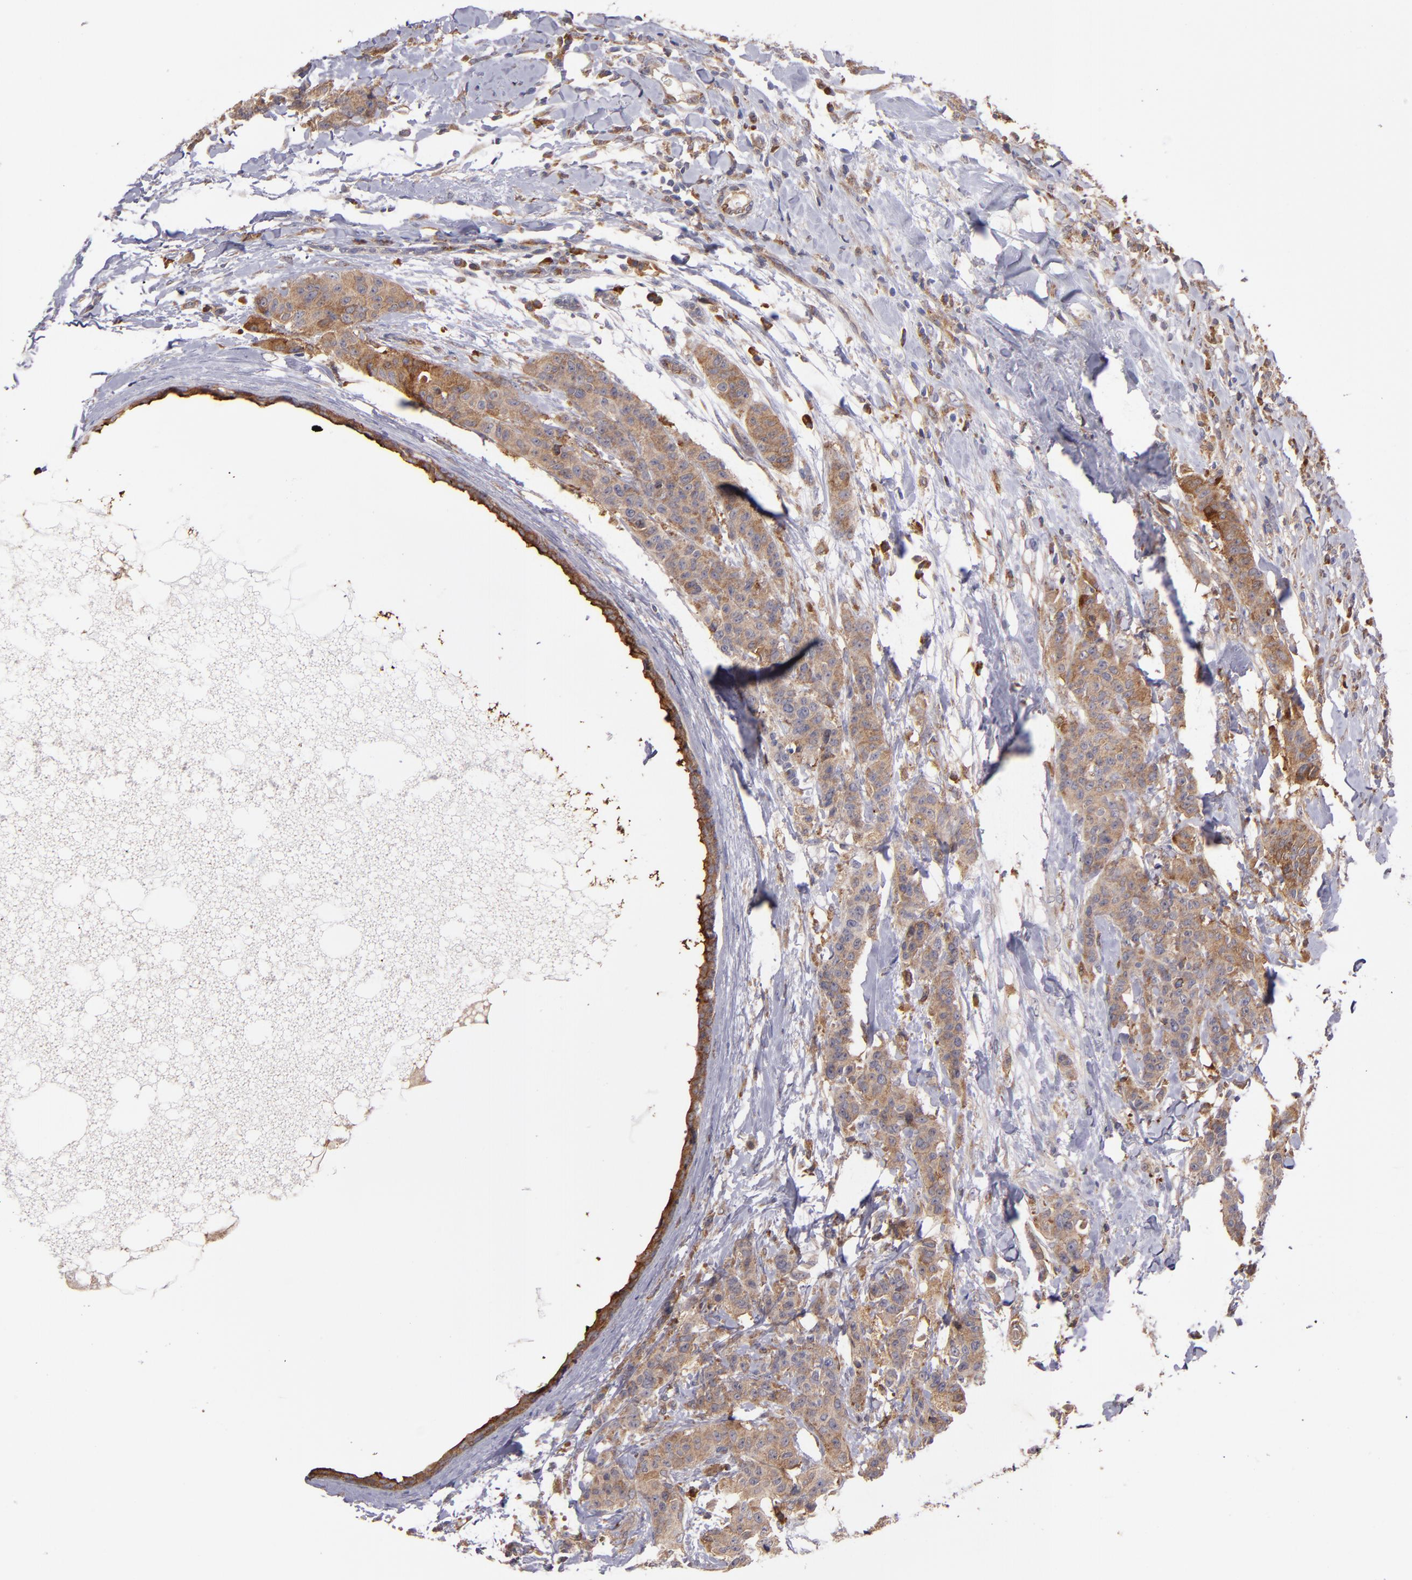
{"staining": {"intensity": "moderate", "quantity": ">75%", "location": "cytoplasmic/membranous"}, "tissue": "breast cancer", "cell_type": "Tumor cells", "image_type": "cancer", "snomed": [{"axis": "morphology", "description": "Duct carcinoma"}, {"axis": "topography", "description": "Breast"}], "caption": "Intraductal carcinoma (breast) stained with a brown dye displays moderate cytoplasmic/membranous positive staining in approximately >75% of tumor cells.", "gene": "IFIH1", "patient": {"sex": "female", "age": 40}}